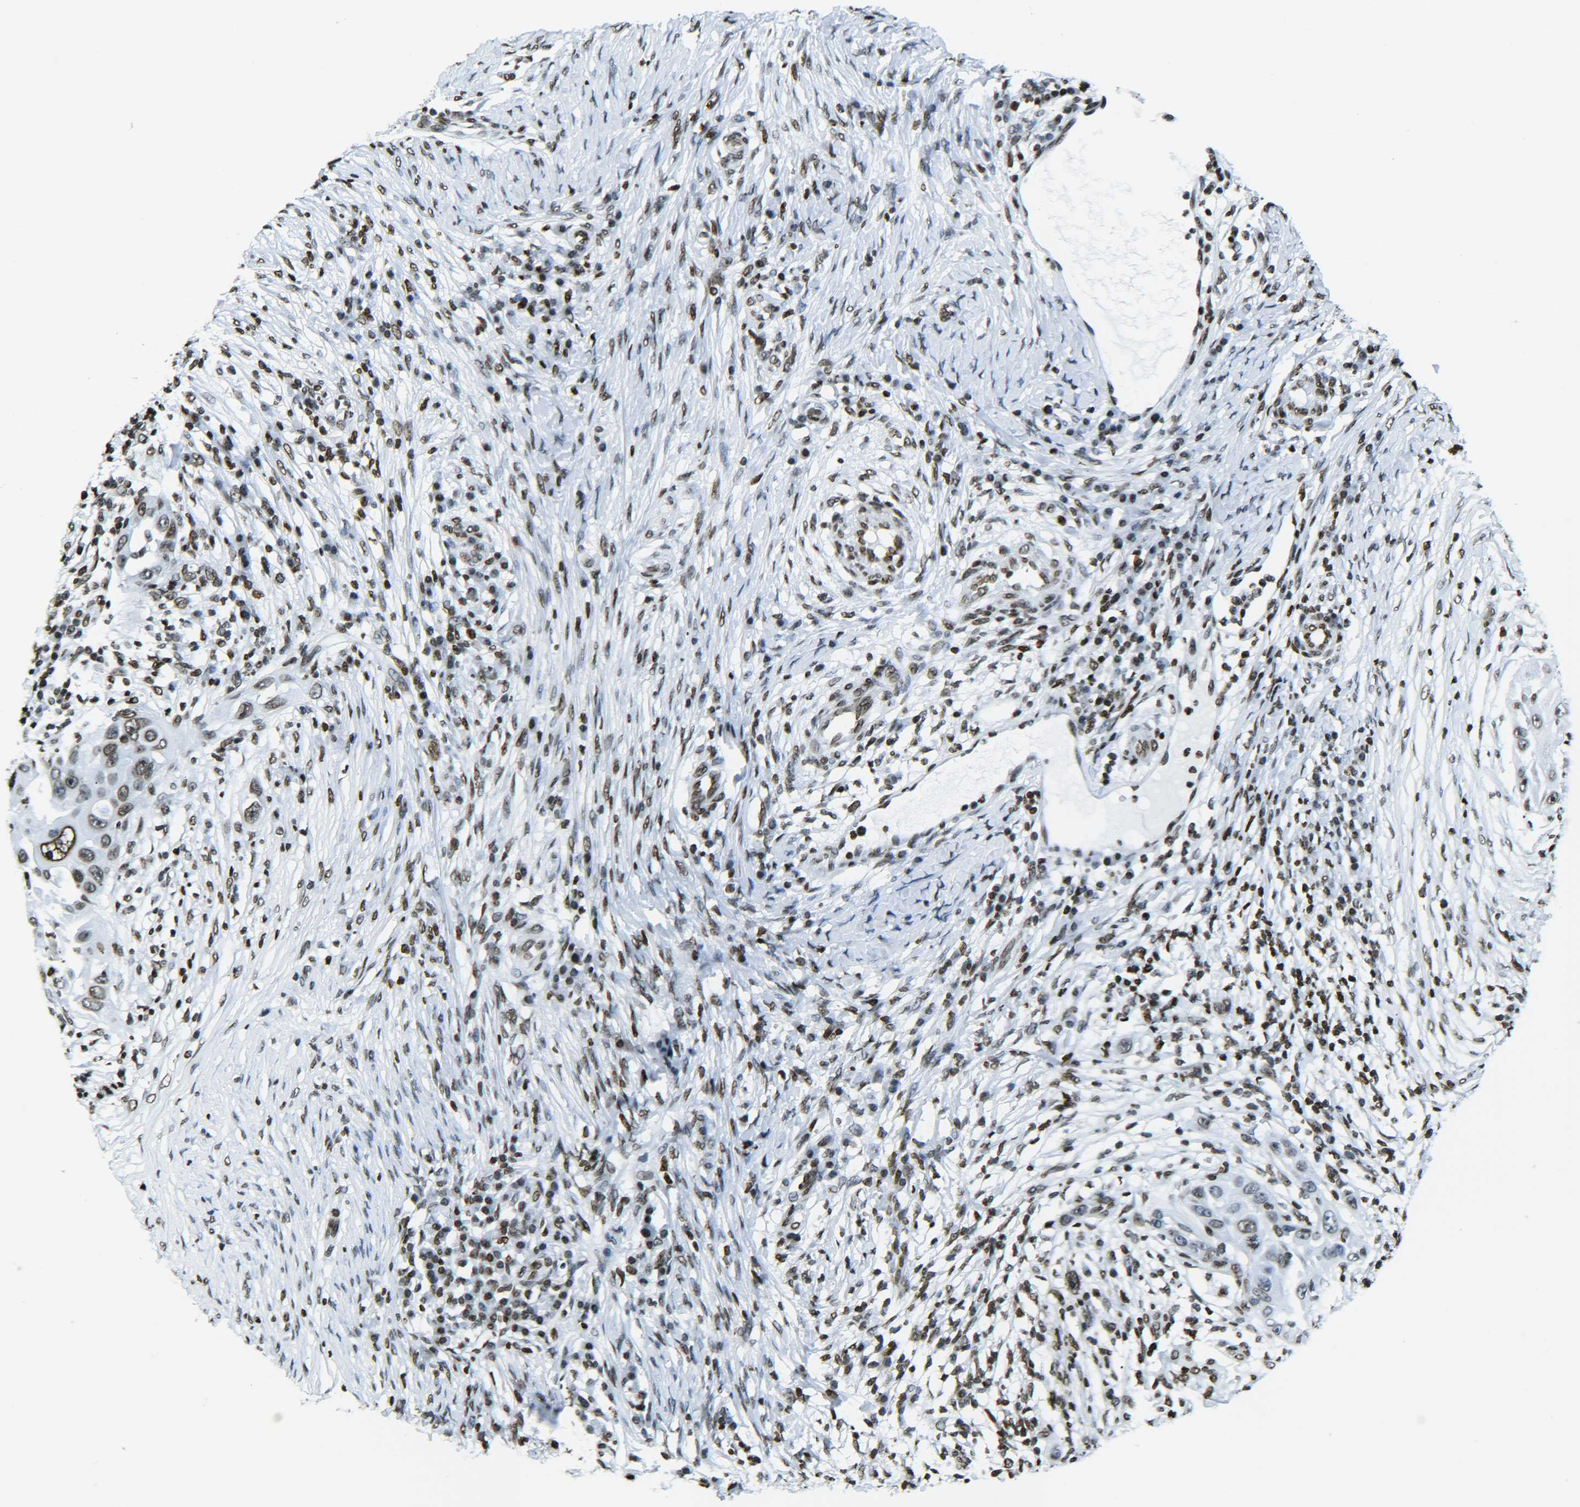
{"staining": {"intensity": "moderate", "quantity": ">75%", "location": "nuclear"}, "tissue": "skin cancer", "cell_type": "Tumor cells", "image_type": "cancer", "snomed": [{"axis": "morphology", "description": "Squamous cell carcinoma, NOS"}, {"axis": "topography", "description": "Skin"}], "caption": "Brown immunohistochemical staining in human skin squamous cell carcinoma demonstrates moderate nuclear expression in about >75% of tumor cells. (Stains: DAB (3,3'-diaminobenzidine) in brown, nuclei in blue, Microscopy: brightfield microscopy at high magnification).", "gene": "H2AX", "patient": {"sex": "female", "age": 44}}